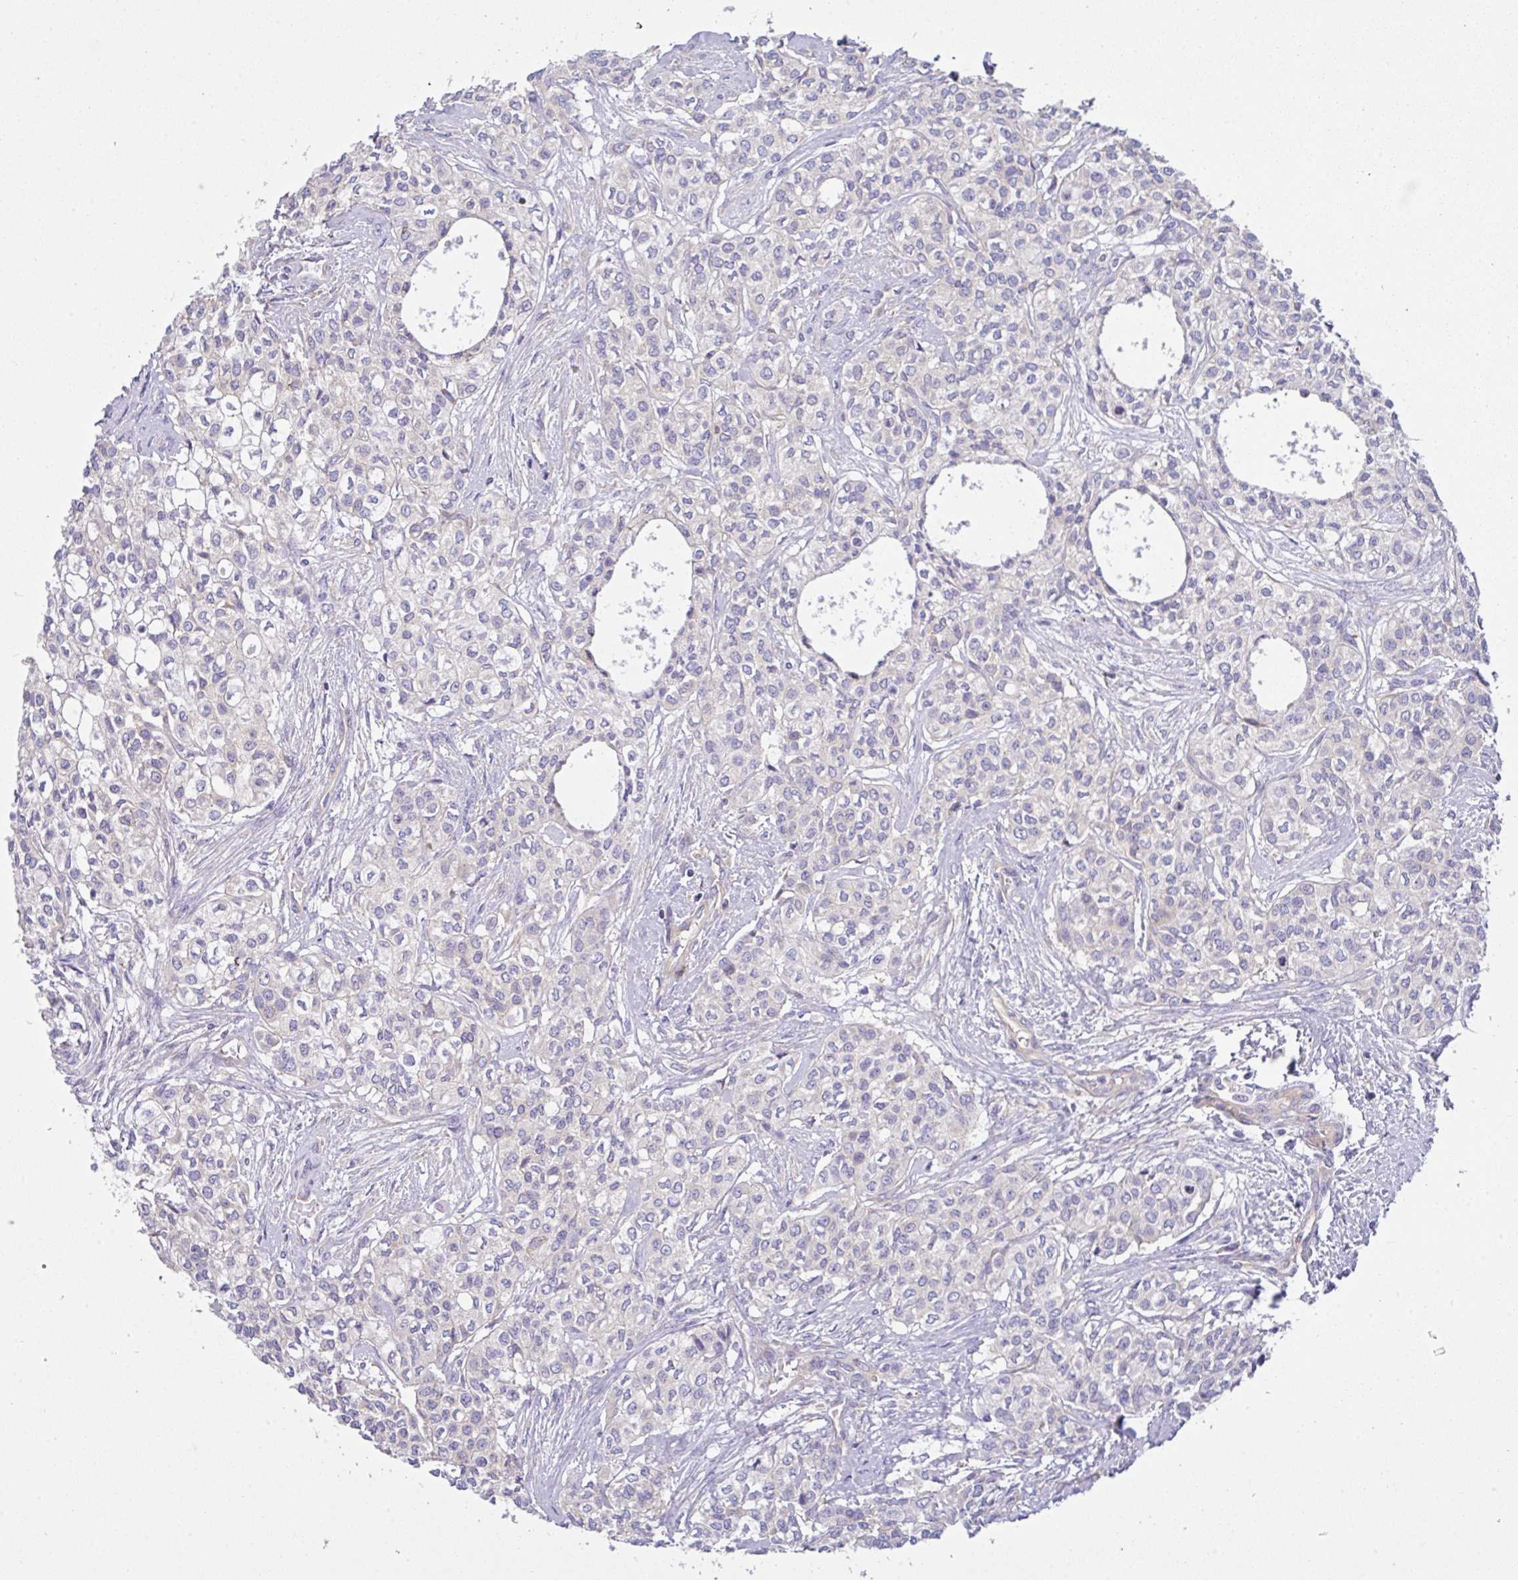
{"staining": {"intensity": "negative", "quantity": "none", "location": "none"}, "tissue": "head and neck cancer", "cell_type": "Tumor cells", "image_type": "cancer", "snomed": [{"axis": "morphology", "description": "Adenocarcinoma, NOS"}, {"axis": "topography", "description": "Head-Neck"}], "caption": "DAB (3,3'-diaminobenzidine) immunohistochemical staining of human head and neck cancer demonstrates no significant expression in tumor cells. The staining was performed using DAB to visualize the protein expression in brown, while the nuclei were stained in blue with hematoxylin (Magnification: 20x).", "gene": "GFPT2", "patient": {"sex": "male", "age": 81}}